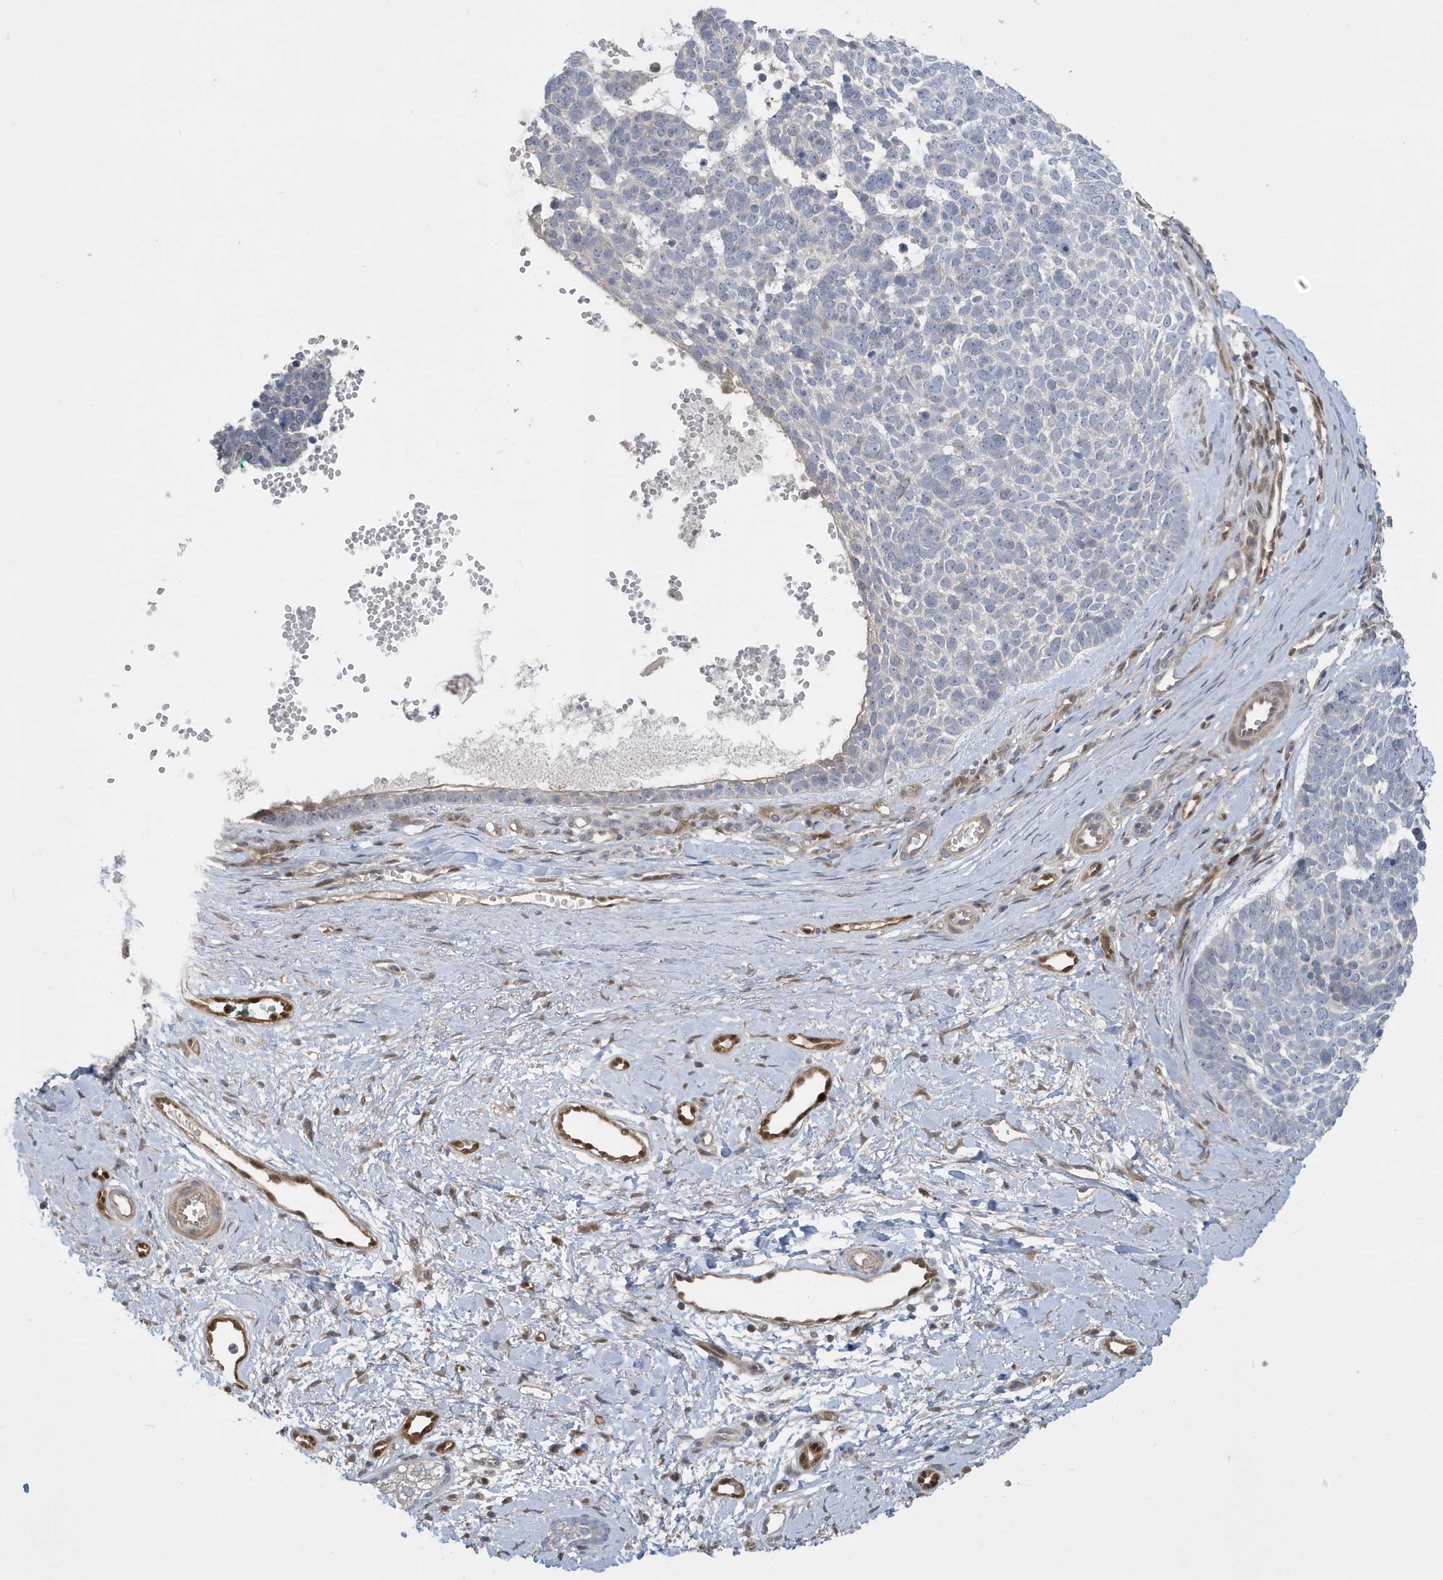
{"staining": {"intensity": "negative", "quantity": "none", "location": "none"}, "tissue": "skin cancer", "cell_type": "Tumor cells", "image_type": "cancer", "snomed": [{"axis": "morphology", "description": "Basal cell carcinoma"}, {"axis": "topography", "description": "Skin"}], "caption": "Basal cell carcinoma (skin) was stained to show a protein in brown. There is no significant positivity in tumor cells.", "gene": "NCOA7", "patient": {"sex": "female", "age": 81}}